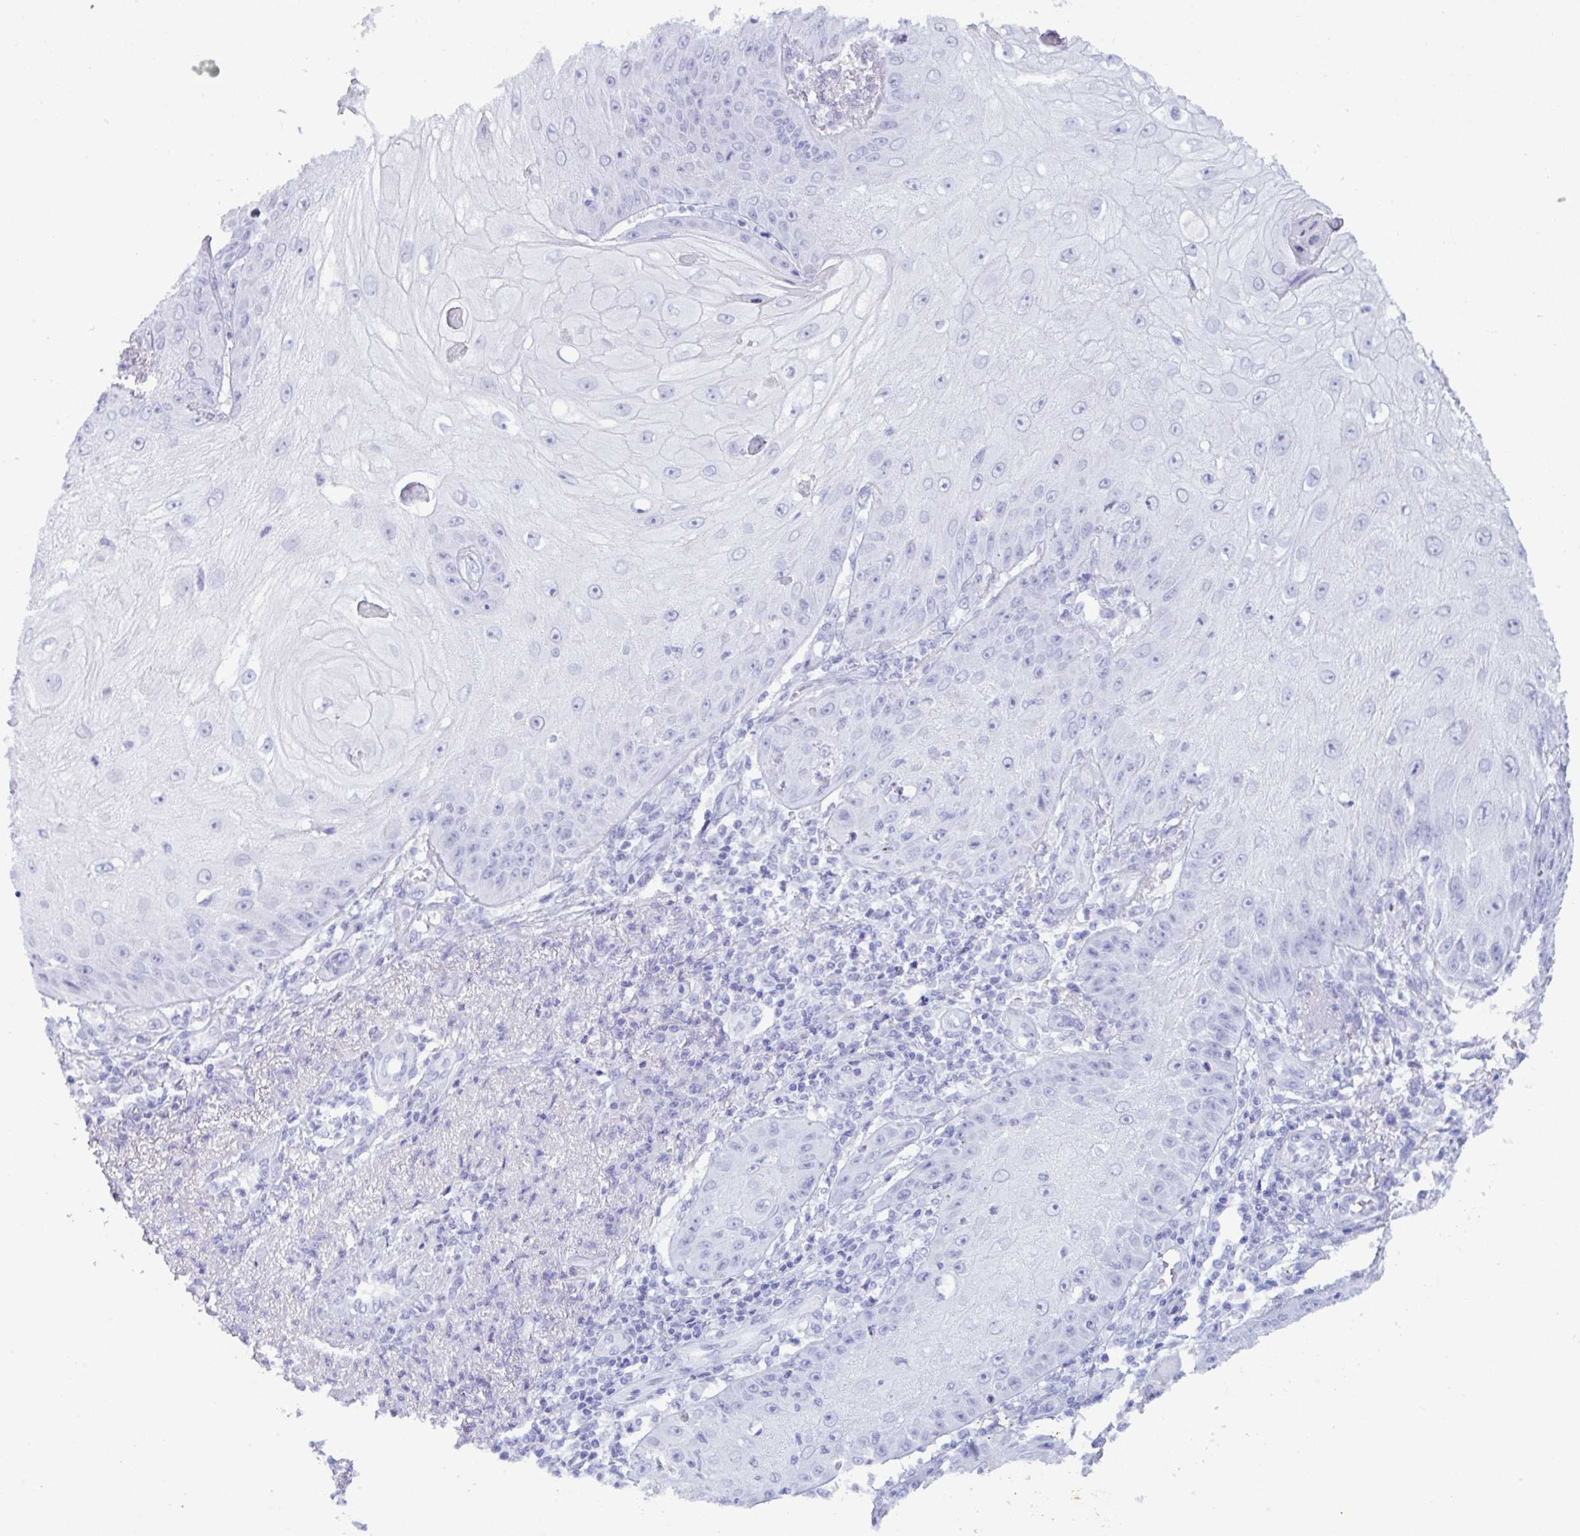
{"staining": {"intensity": "negative", "quantity": "none", "location": "none"}, "tissue": "skin cancer", "cell_type": "Tumor cells", "image_type": "cancer", "snomed": [{"axis": "morphology", "description": "Squamous cell carcinoma, NOS"}, {"axis": "topography", "description": "Skin"}], "caption": "This is a micrograph of immunohistochemistry (IHC) staining of skin squamous cell carcinoma, which shows no expression in tumor cells. (DAB IHC, high magnification).", "gene": "MRGPRG", "patient": {"sex": "male", "age": 70}}